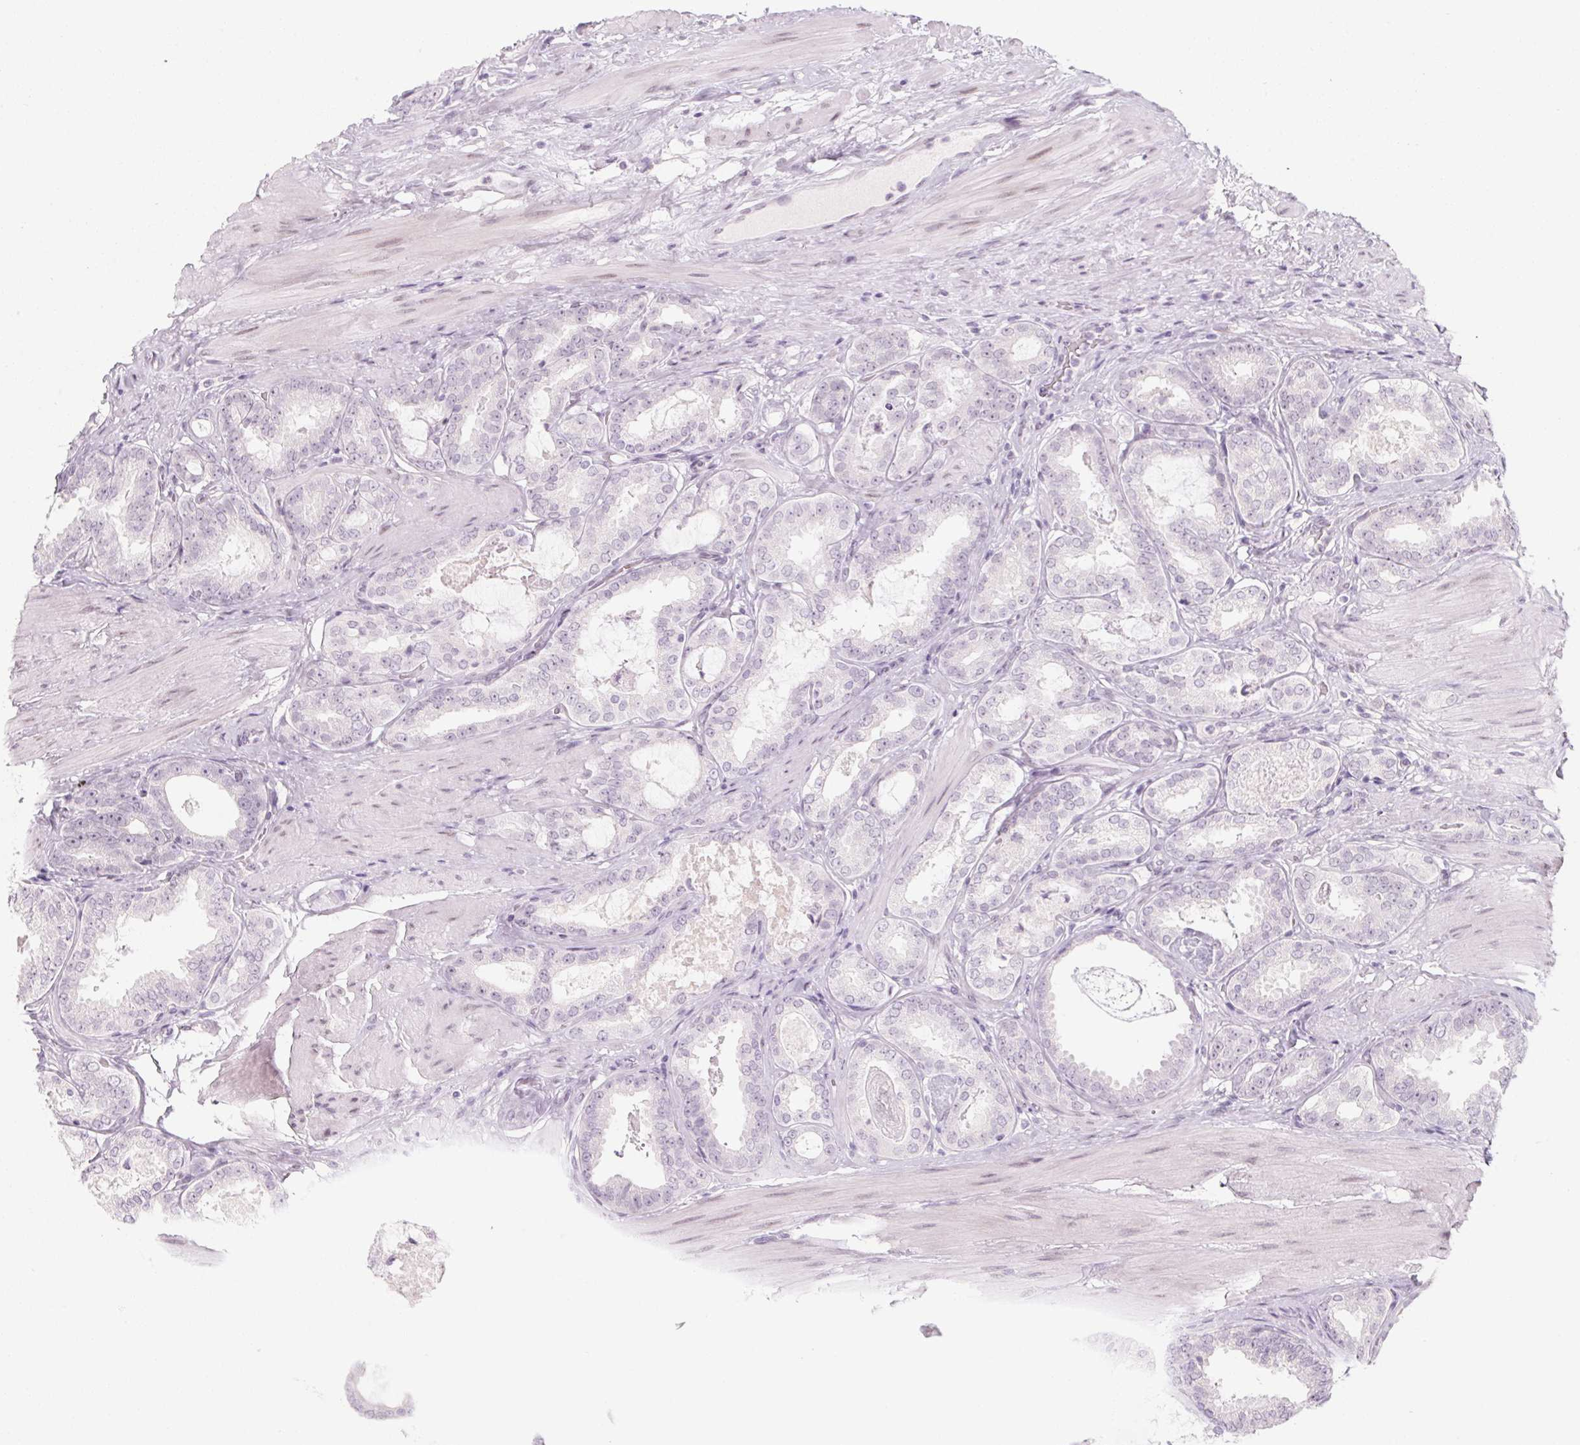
{"staining": {"intensity": "negative", "quantity": "none", "location": "none"}, "tissue": "prostate cancer", "cell_type": "Tumor cells", "image_type": "cancer", "snomed": [{"axis": "morphology", "description": "Adenocarcinoma, High grade"}, {"axis": "topography", "description": "Prostate"}], "caption": "A histopathology image of human prostate cancer (adenocarcinoma (high-grade)) is negative for staining in tumor cells. (DAB (3,3'-diaminobenzidine) IHC with hematoxylin counter stain).", "gene": "KCNQ2", "patient": {"sex": "male", "age": 63}}